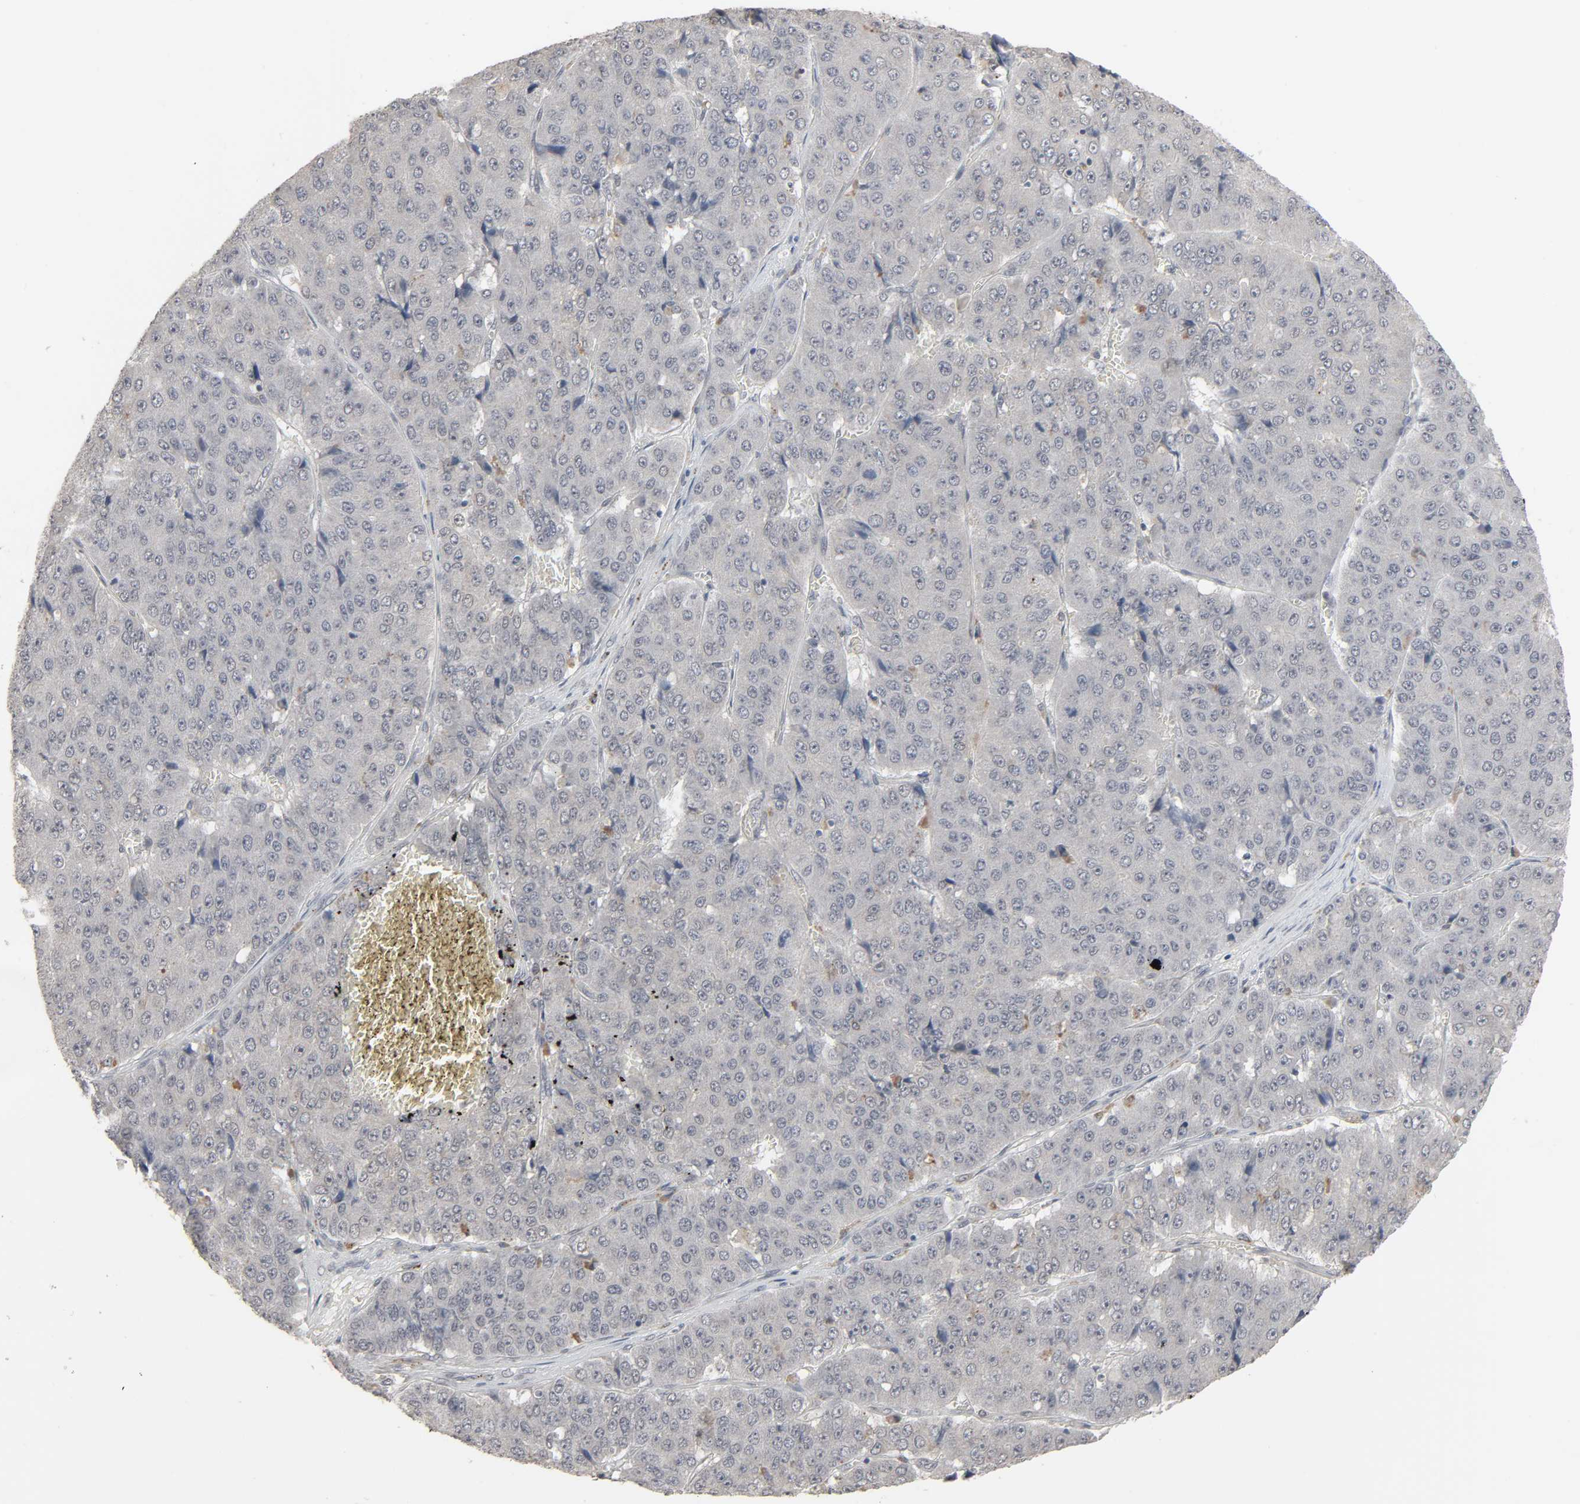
{"staining": {"intensity": "negative", "quantity": "none", "location": "none"}, "tissue": "pancreatic cancer", "cell_type": "Tumor cells", "image_type": "cancer", "snomed": [{"axis": "morphology", "description": "Adenocarcinoma, NOS"}, {"axis": "topography", "description": "Pancreas"}], "caption": "Immunohistochemistry (IHC) photomicrograph of neoplastic tissue: pancreatic adenocarcinoma stained with DAB demonstrates no significant protein staining in tumor cells.", "gene": "ZNF222", "patient": {"sex": "male", "age": 50}}